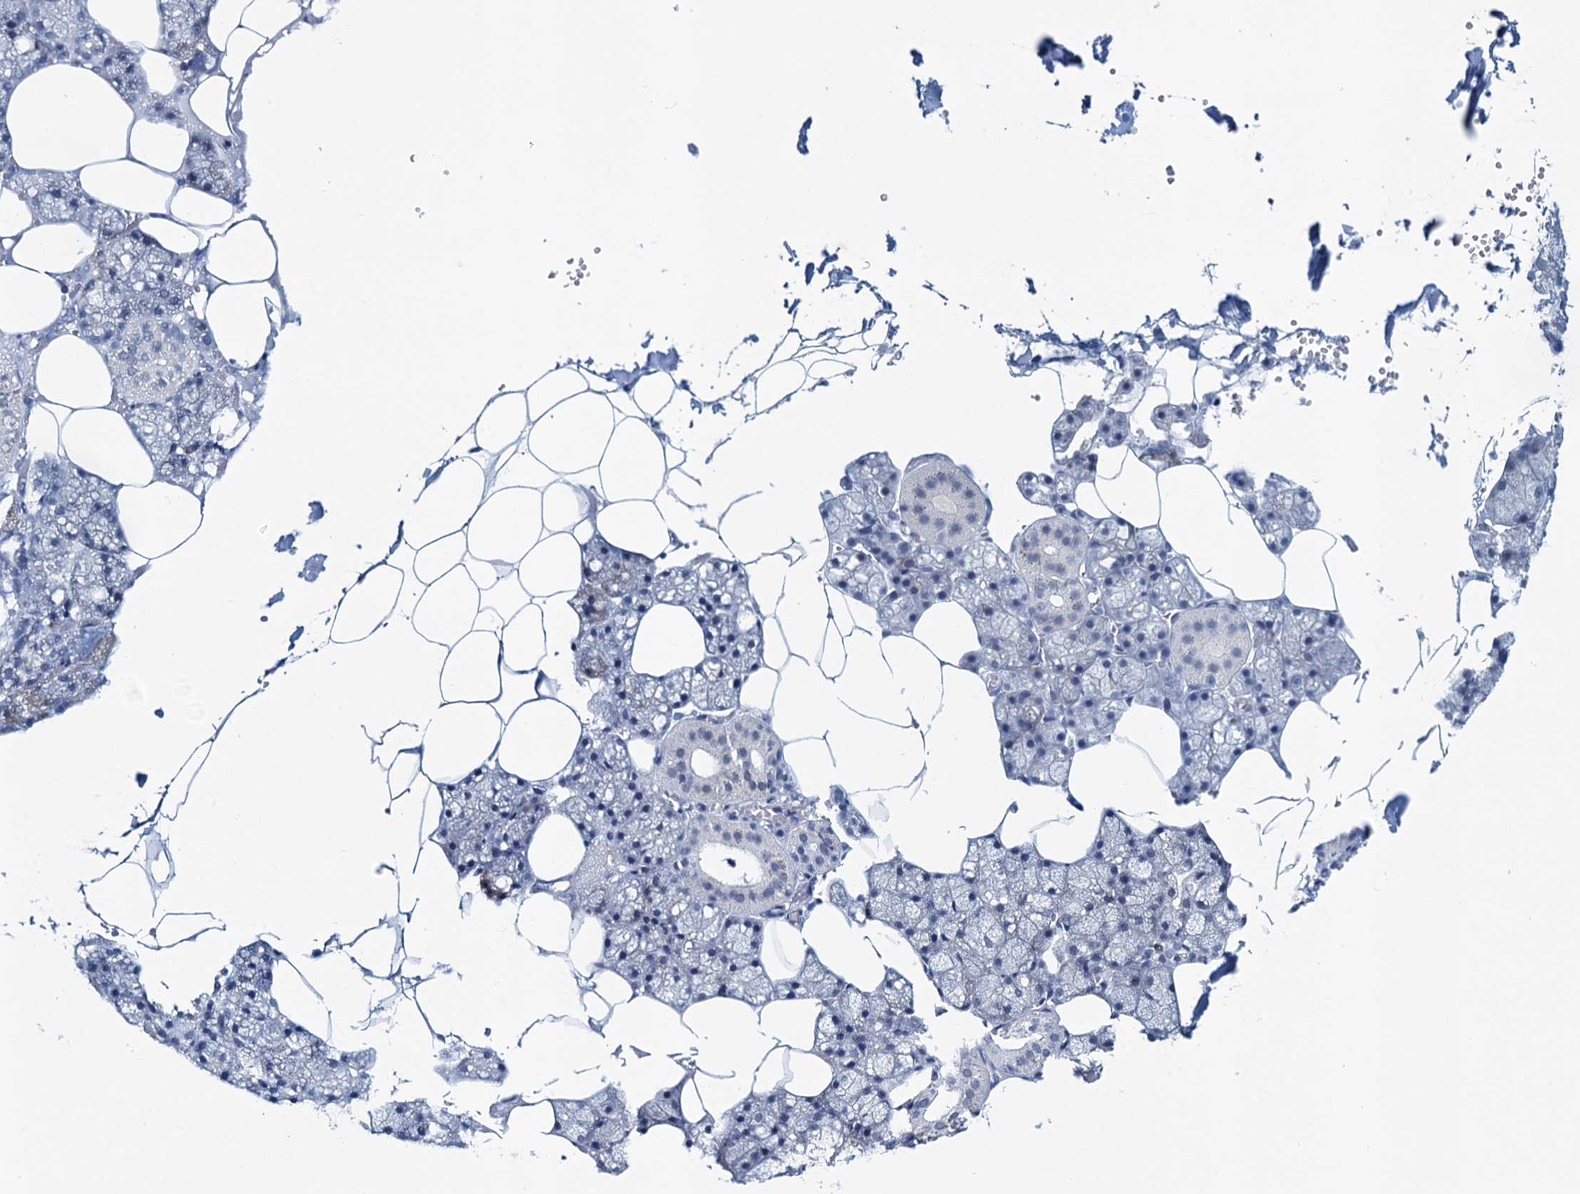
{"staining": {"intensity": "negative", "quantity": "none", "location": "none"}, "tissue": "salivary gland", "cell_type": "Glandular cells", "image_type": "normal", "snomed": [{"axis": "morphology", "description": "Normal tissue, NOS"}, {"axis": "topography", "description": "Salivary gland"}], "caption": "Protein analysis of normal salivary gland demonstrates no significant staining in glandular cells. The staining is performed using DAB brown chromogen with nuclei counter-stained in using hematoxylin.", "gene": "ENSG00000230707", "patient": {"sex": "male", "age": 62}}